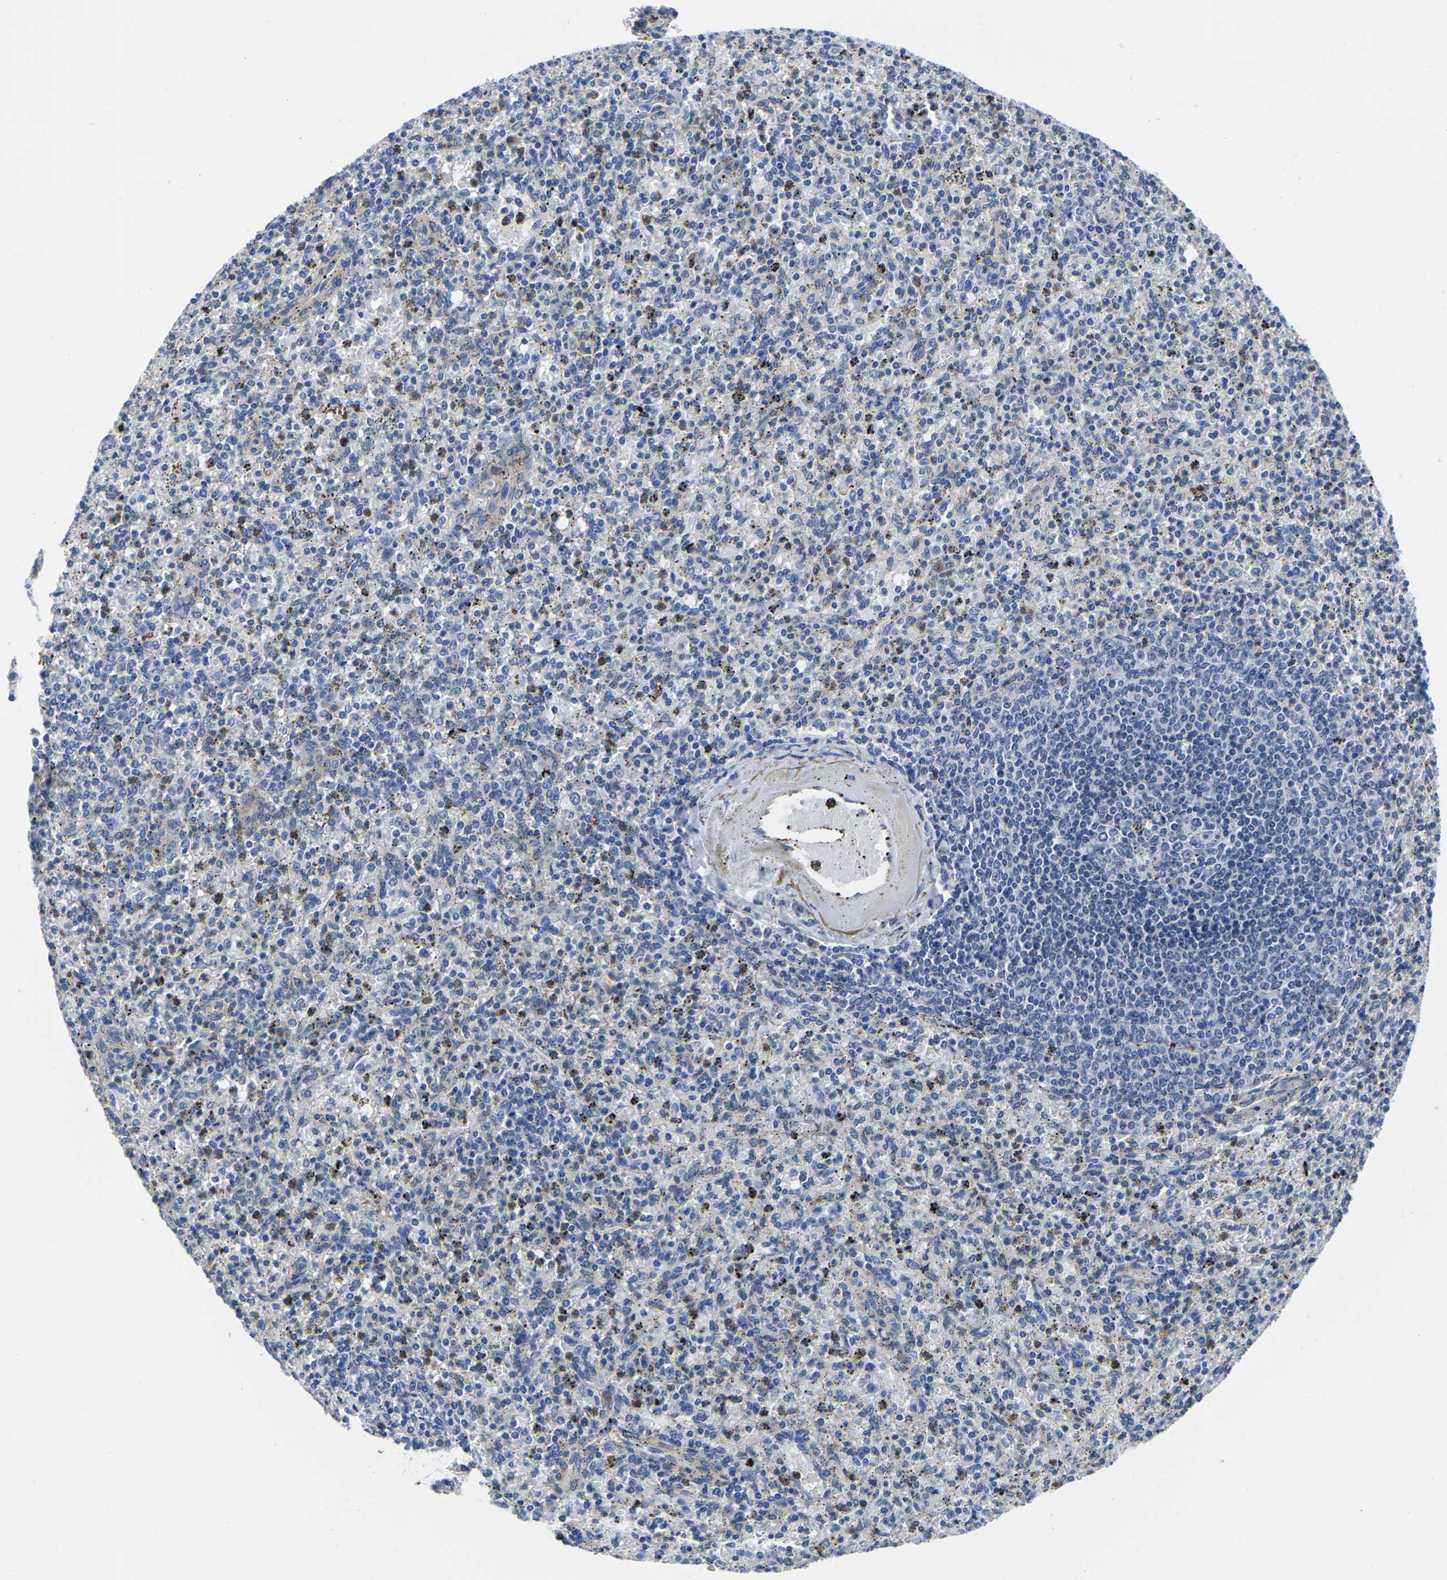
{"staining": {"intensity": "negative", "quantity": "none", "location": "none"}, "tissue": "spleen", "cell_type": "Cells in red pulp", "image_type": "normal", "snomed": [{"axis": "morphology", "description": "Normal tissue, NOS"}, {"axis": "topography", "description": "Spleen"}], "caption": "An image of spleen stained for a protein exhibits no brown staining in cells in red pulp.", "gene": "TFG", "patient": {"sex": "male", "age": 72}}